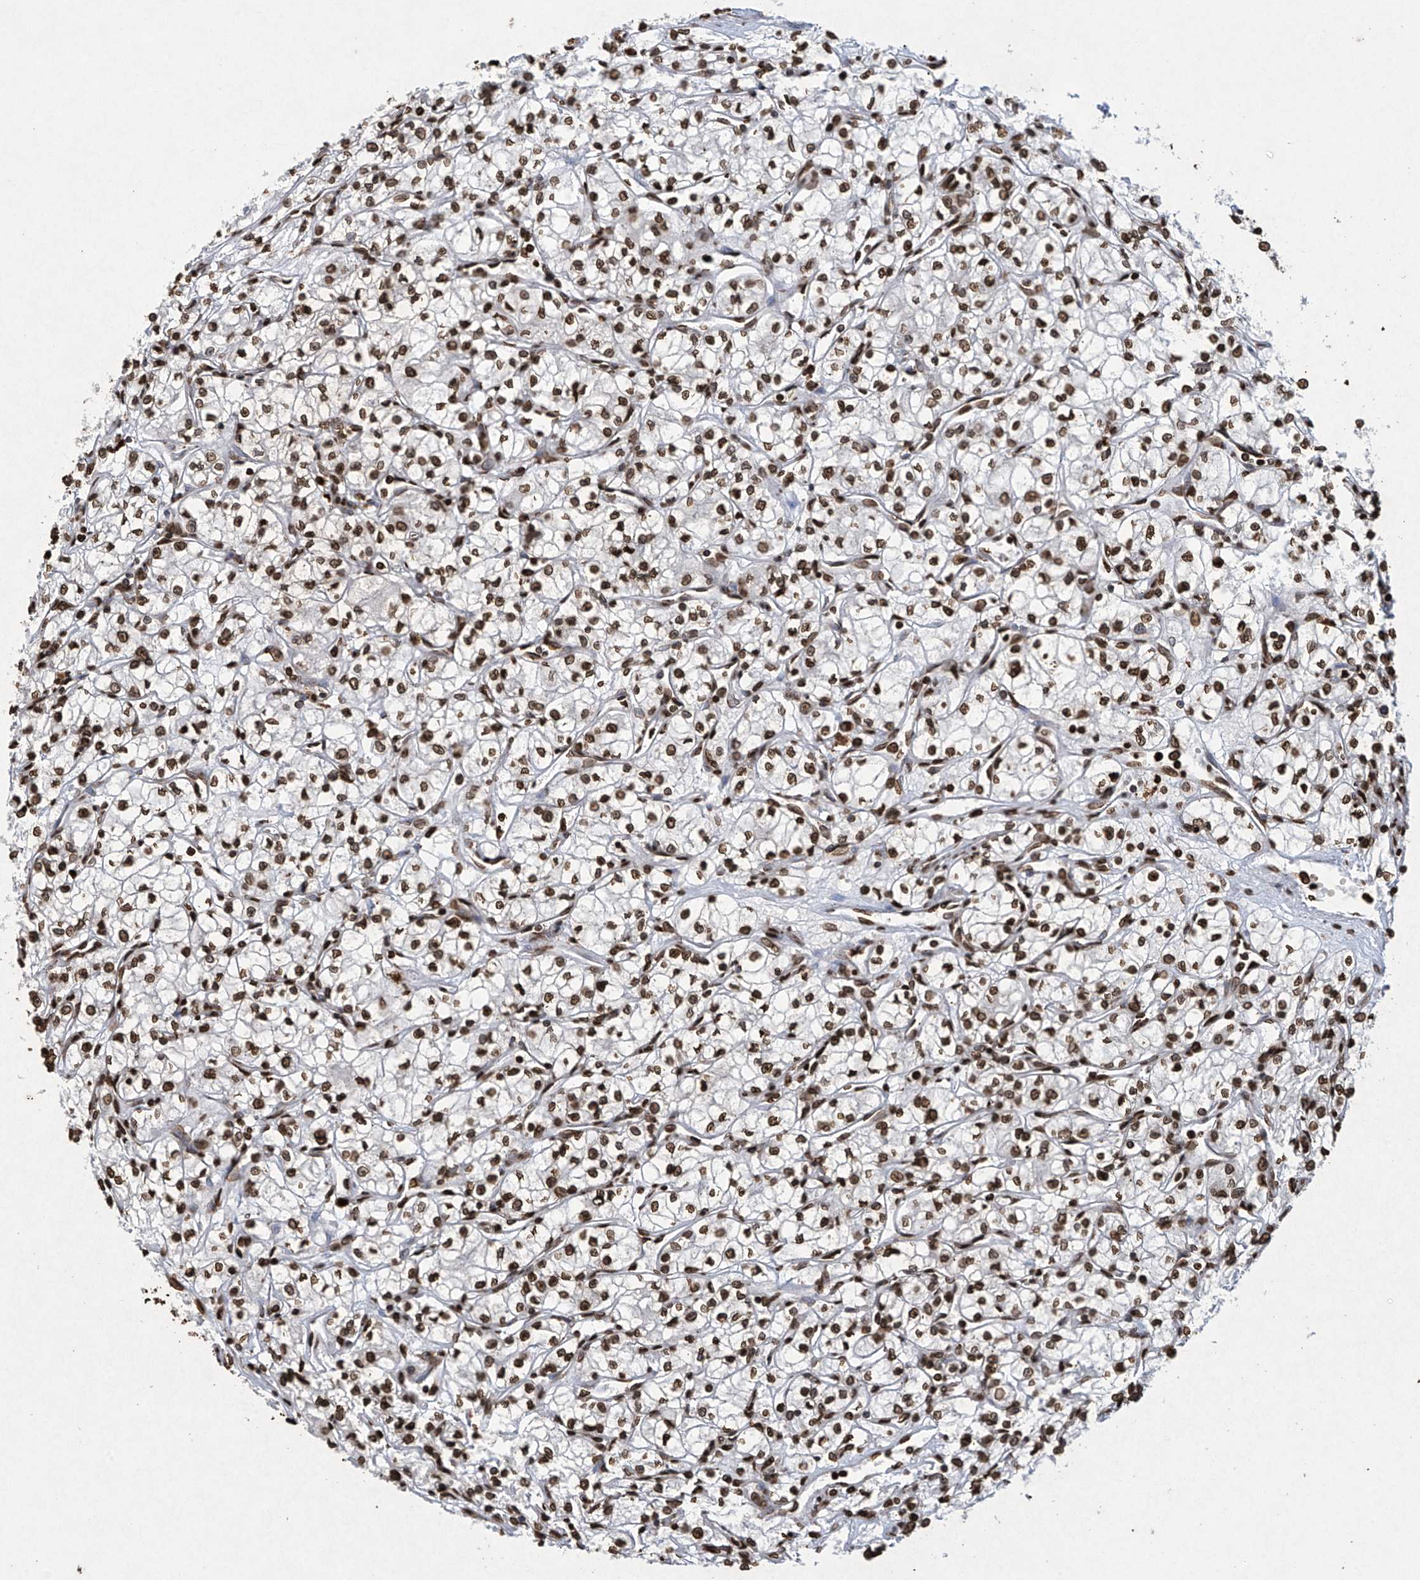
{"staining": {"intensity": "strong", "quantity": ">75%", "location": "nuclear"}, "tissue": "renal cancer", "cell_type": "Tumor cells", "image_type": "cancer", "snomed": [{"axis": "morphology", "description": "Adenocarcinoma, NOS"}, {"axis": "topography", "description": "Kidney"}], "caption": "Renal cancer stained with immunohistochemistry exhibits strong nuclear positivity in approximately >75% of tumor cells.", "gene": "H3-3A", "patient": {"sex": "male", "age": 59}}